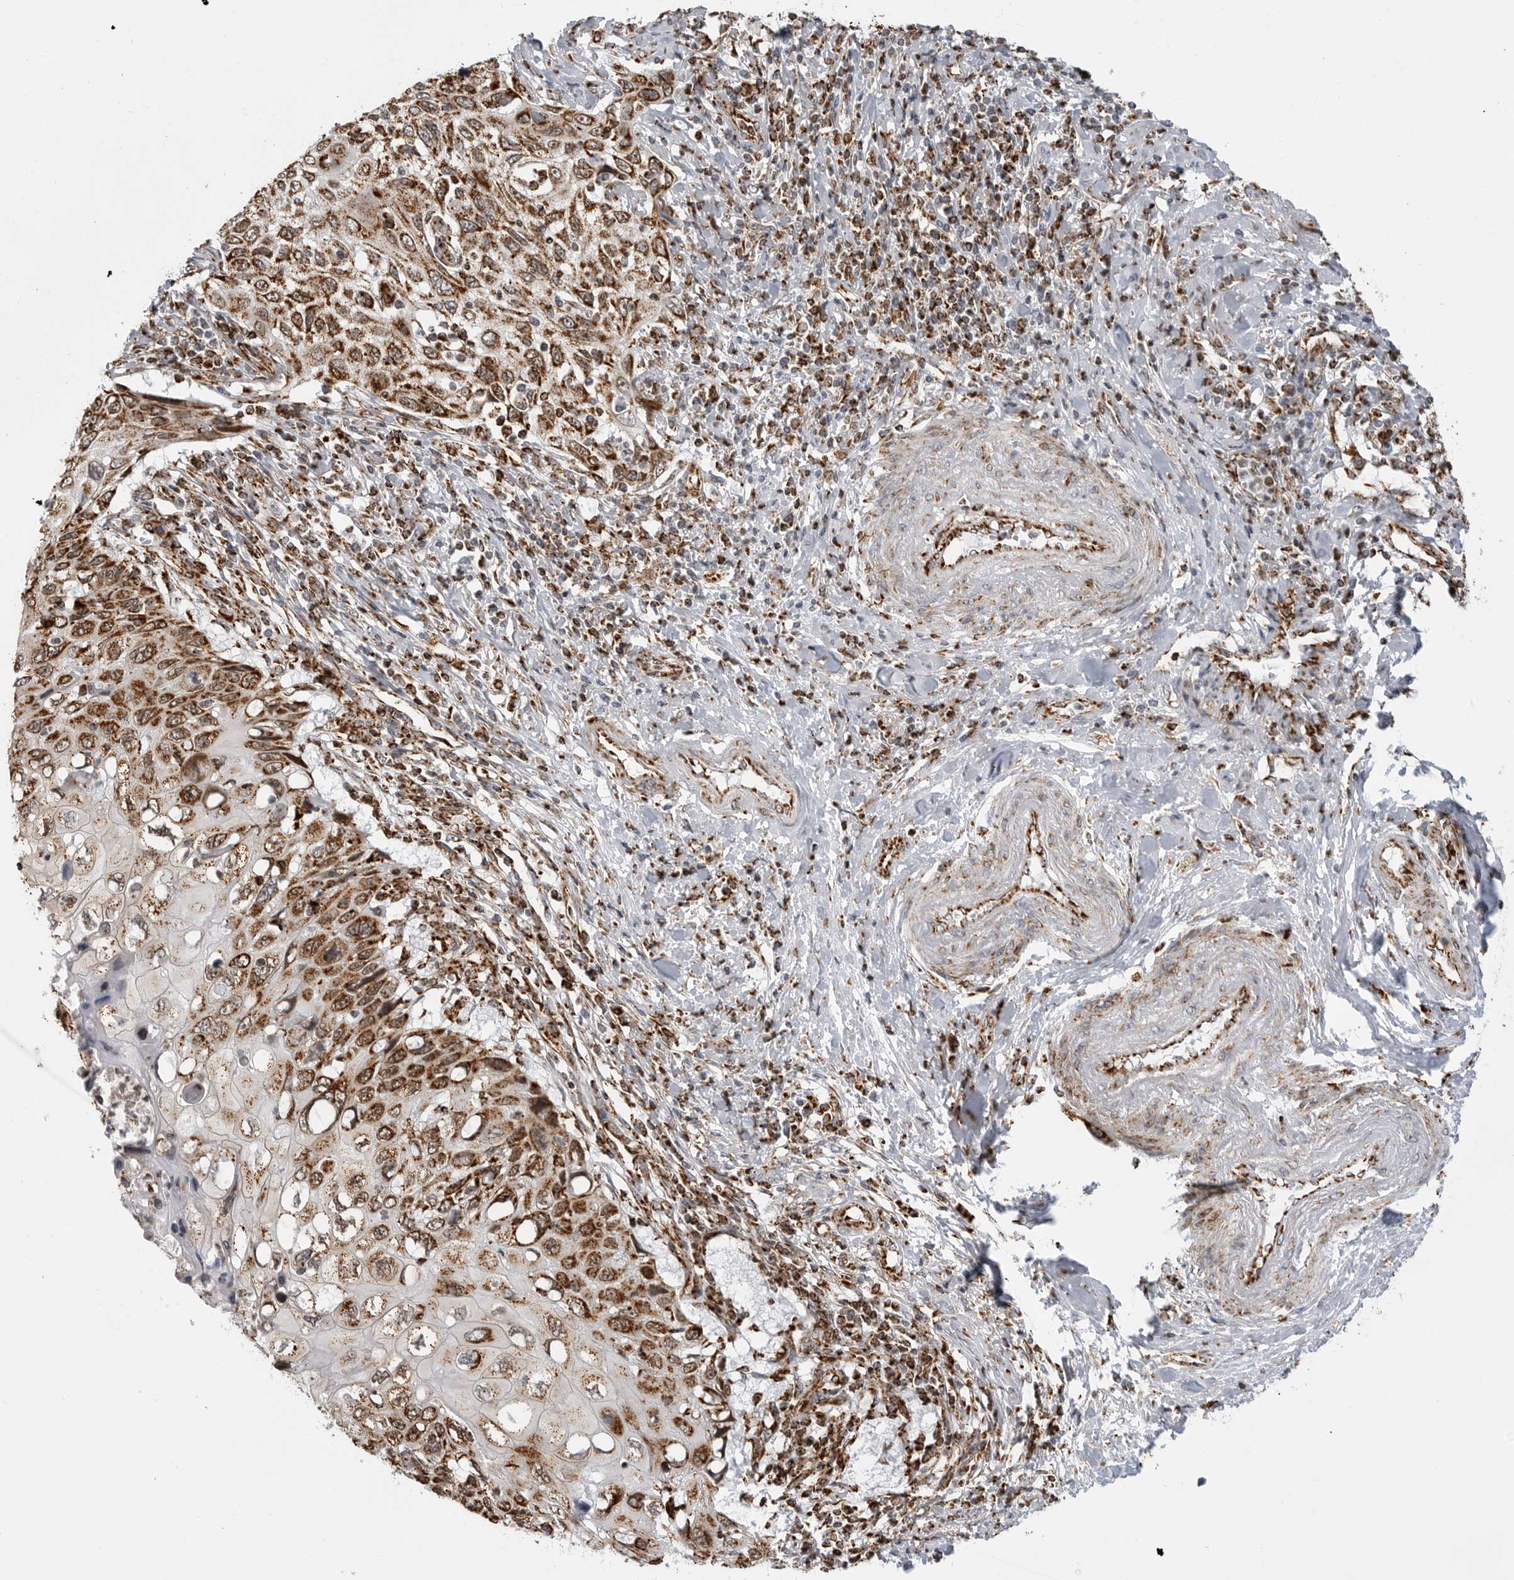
{"staining": {"intensity": "strong", "quantity": ">75%", "location": "cytoplasmic/membranous"}, "tissue": "cervical cancer", "cell_type": "Tumor cells", "image_type": "cancer", "snomed": [{"axis": "morphology", "description": "Squamous cell carcinoma, NOS"}, {"axis": "topography", "description": "Cervix"}], "caption": "DAB (3,3'-diaminobenzidine) immunohistochemical staining of human cervical cancer displays strong cytoplasmic/membranous protein positivity in approximately >75% of tumor cells.", "gene": "COX5A", "patient": {"sex": "female", "age": 70}}